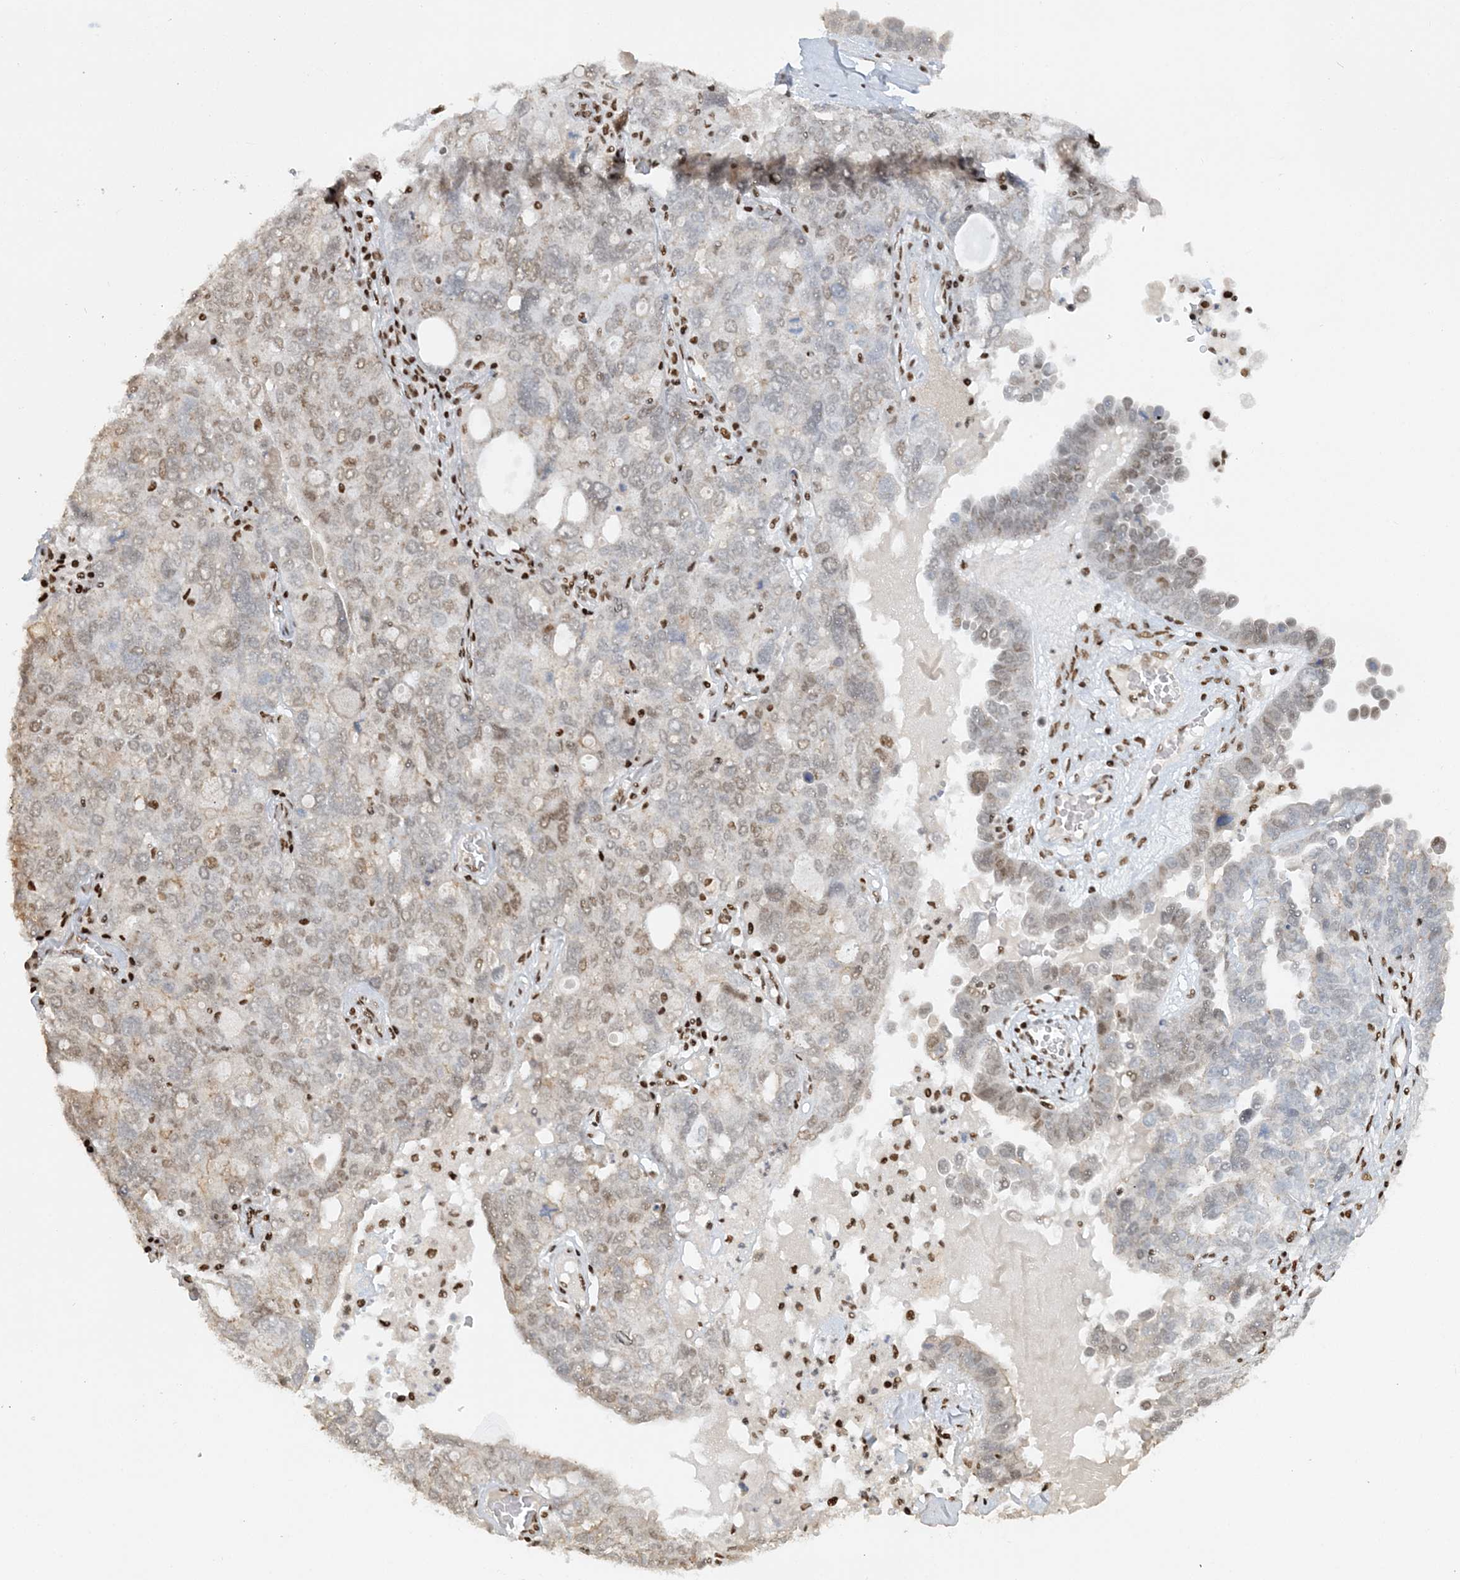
{"staining": {"intensity": "weak", "quantity": "25%-75%", "location": "nuclear"}, "tissue": "ovarian cancer", "cell_type": "Tumor cells", "image_type": "cancer", "snomed": [{"axis": "morphology", "description": "Carcinoma, endometroid"}, {"axis": "topography", "description": "Ovary"}], "caption": "This image shows endometroid carcinoma (ovarian) stained with IHC to label a protein in brown. The nuclear of tumor cells show weak positivity for the protein. Nuclei are counter-stained blue.", "gene": "DELE1", "patient": {"sex": "female", "age": 62}}